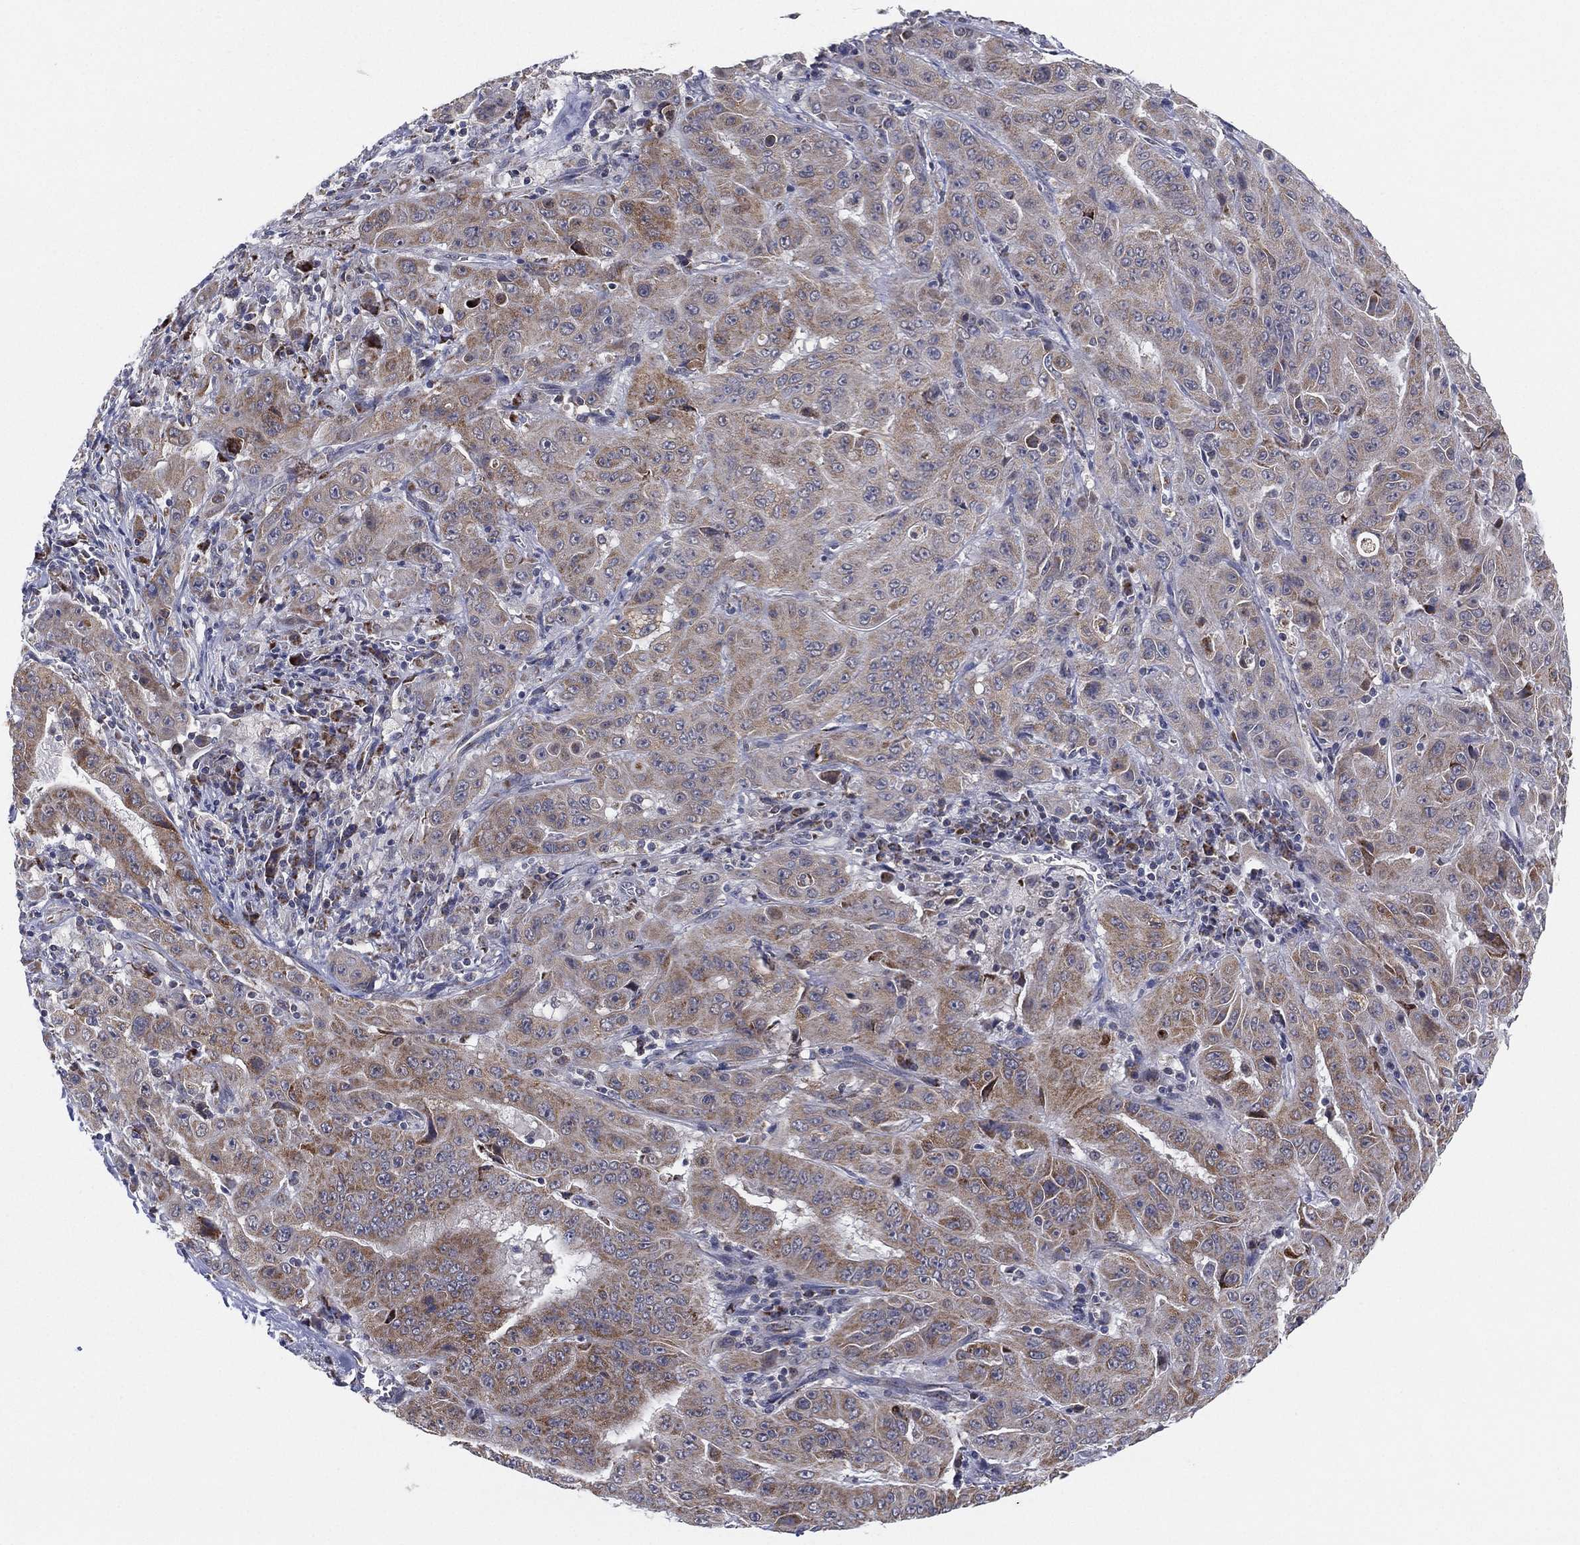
{"staining": {"intensity": "weak", "quantity": "25%-75%", "location": "cytoplasmic/membranous"}, "tissue": "pancreatic cancer", "cell_type": "Tumor cells", "image_type": "cancer", "snomed": [{"axis": "morphology", "description": "Adenocarcinoma, NOS"}, {"axis": "topography", "description": "Pancreas"}], "caption": "The immunohistochemical stain highlights weak cytoplasmic/membranous expression in tumor cells of pancreatic adenocarcinoma tissue.", "gene": "PSMG4", "patient": {"sex": "male", "age": 63}}